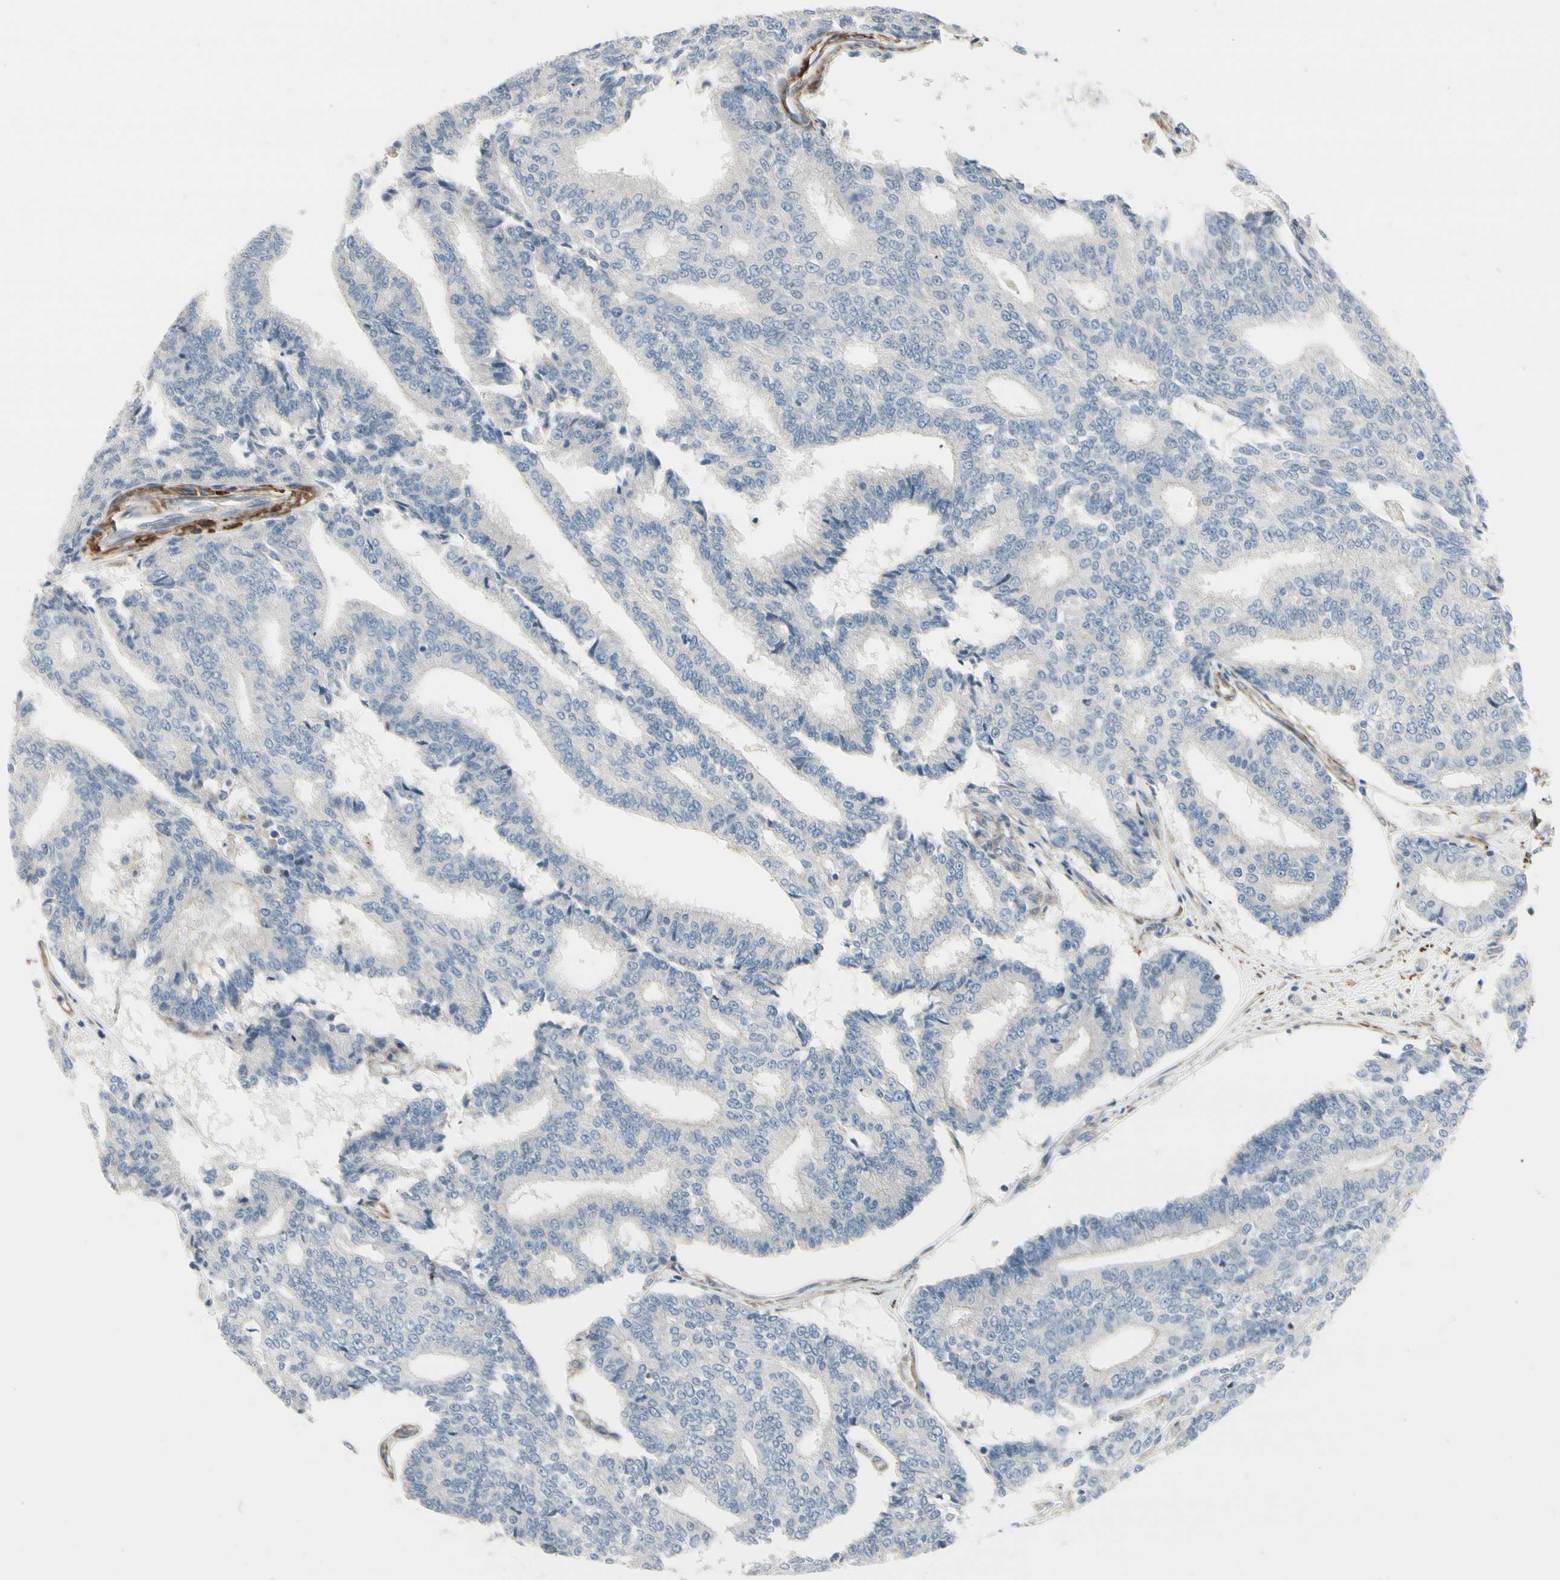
{"staining": {"intensity": "negative", "quantity": "none", "location": "none"}, "tissue": "prostate cancer", "cell_type": "Tumor cells", "image_type": "cancer", "snomed": [{"axis": "morphology", "description": "Adenocarcinoma, High grade"}, {"axis": "topography", "description": "Prostate"}], "caption": "This micrograph is of prostate adenocarcinoma (high-grade) stained with immunohistochemistry to label a protein in brown with the nuclei are counter-stained blue. There is no staining in tumor cells.", "gene": "TPM1", "patient": {"sex": "male", "age": 55}}